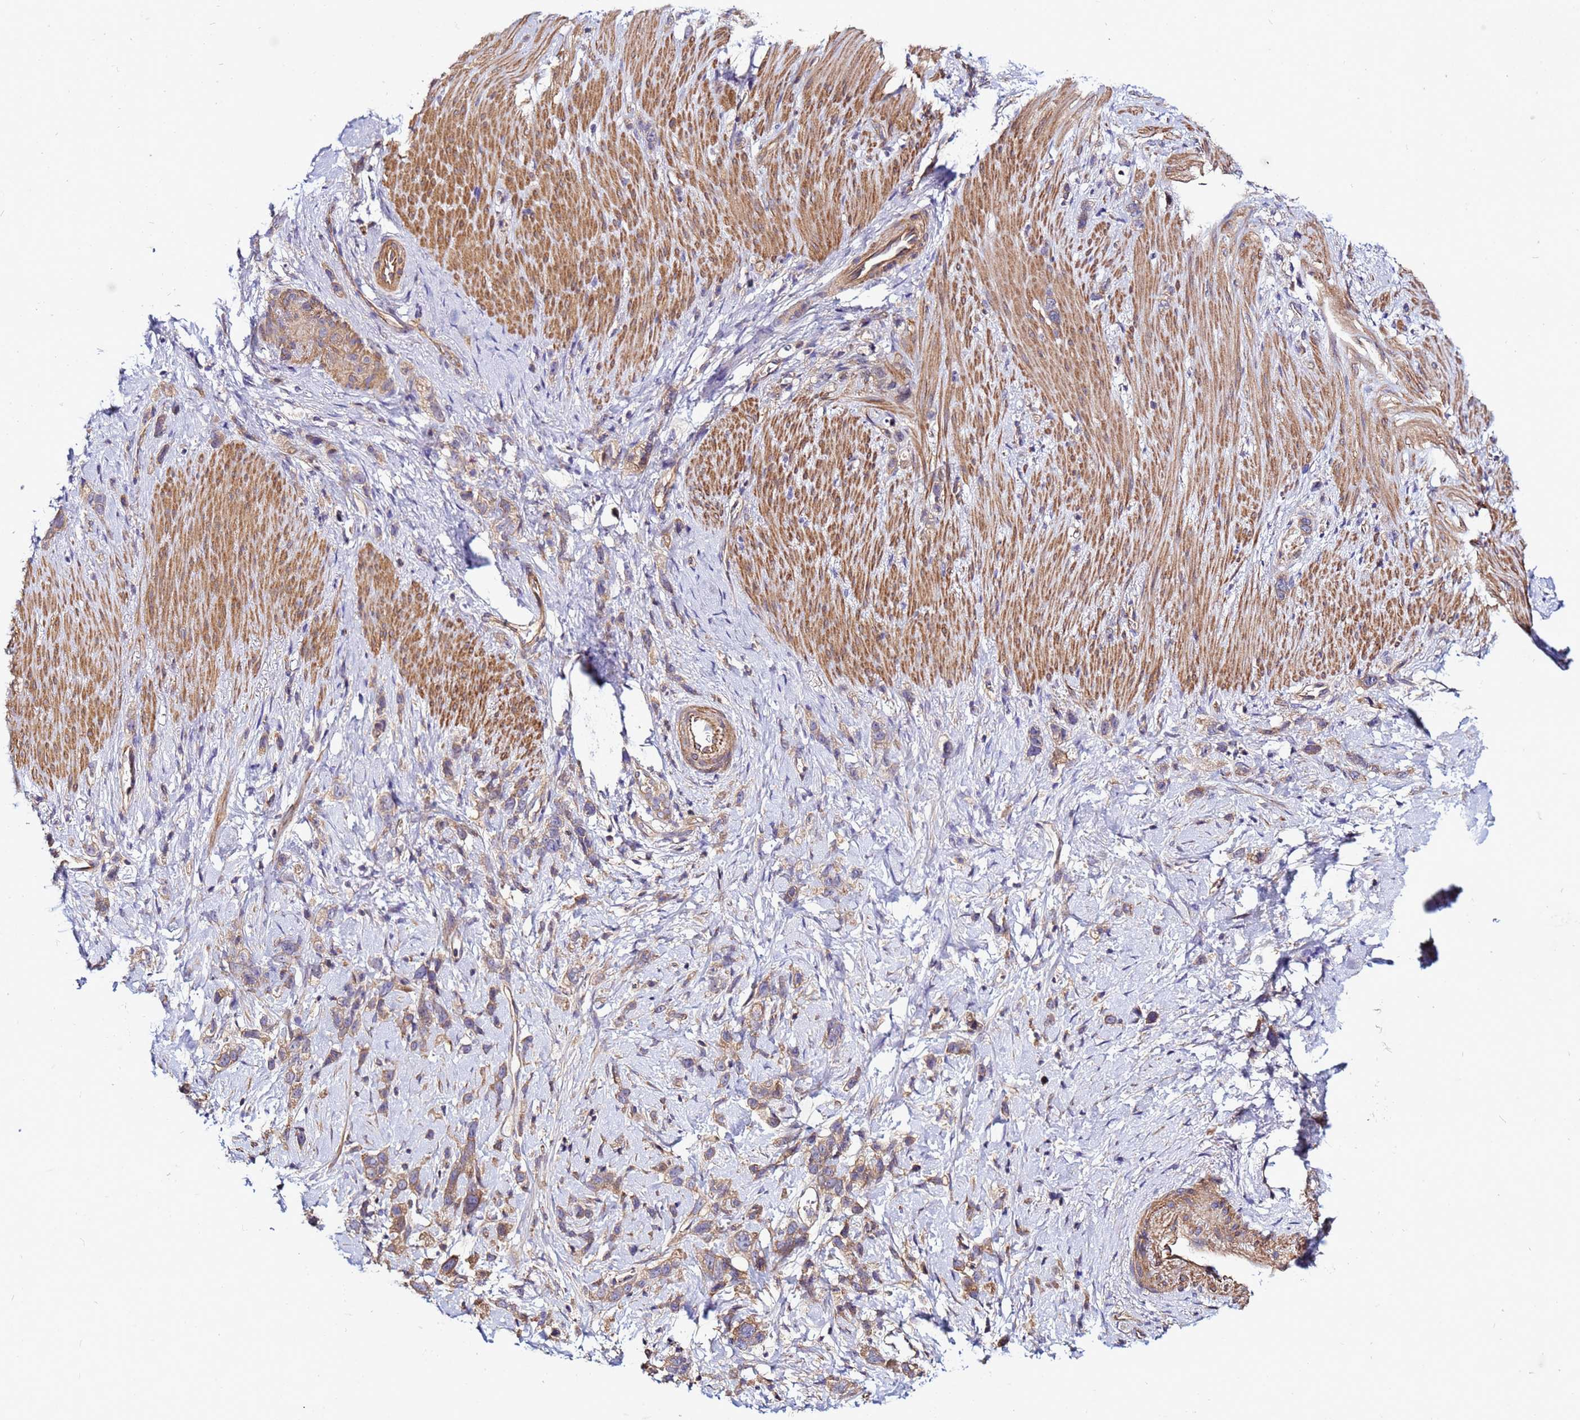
{"staining": {"intensity": "weak", "quantity": "25%-75%", "location": "cytoplasmic/membranous"}, "tissue": "stomach cancer", "cell_type": "Tumor cells", "image_type": "cancer", "snomed": [{"axis": "morphology", "description": "Adenocarcinoma, NOS"}, {"axis": "topography", "description": "Stomach"}], "caption": "A histopathology image showing weak cytoplasmic/membranous positivity in about 25%-75% of tumor cells in stomach cancer, as visualized by brown immunohistochemical staining.", "gene": "STK38", "patient": {"sex": "female", "age": 65}}